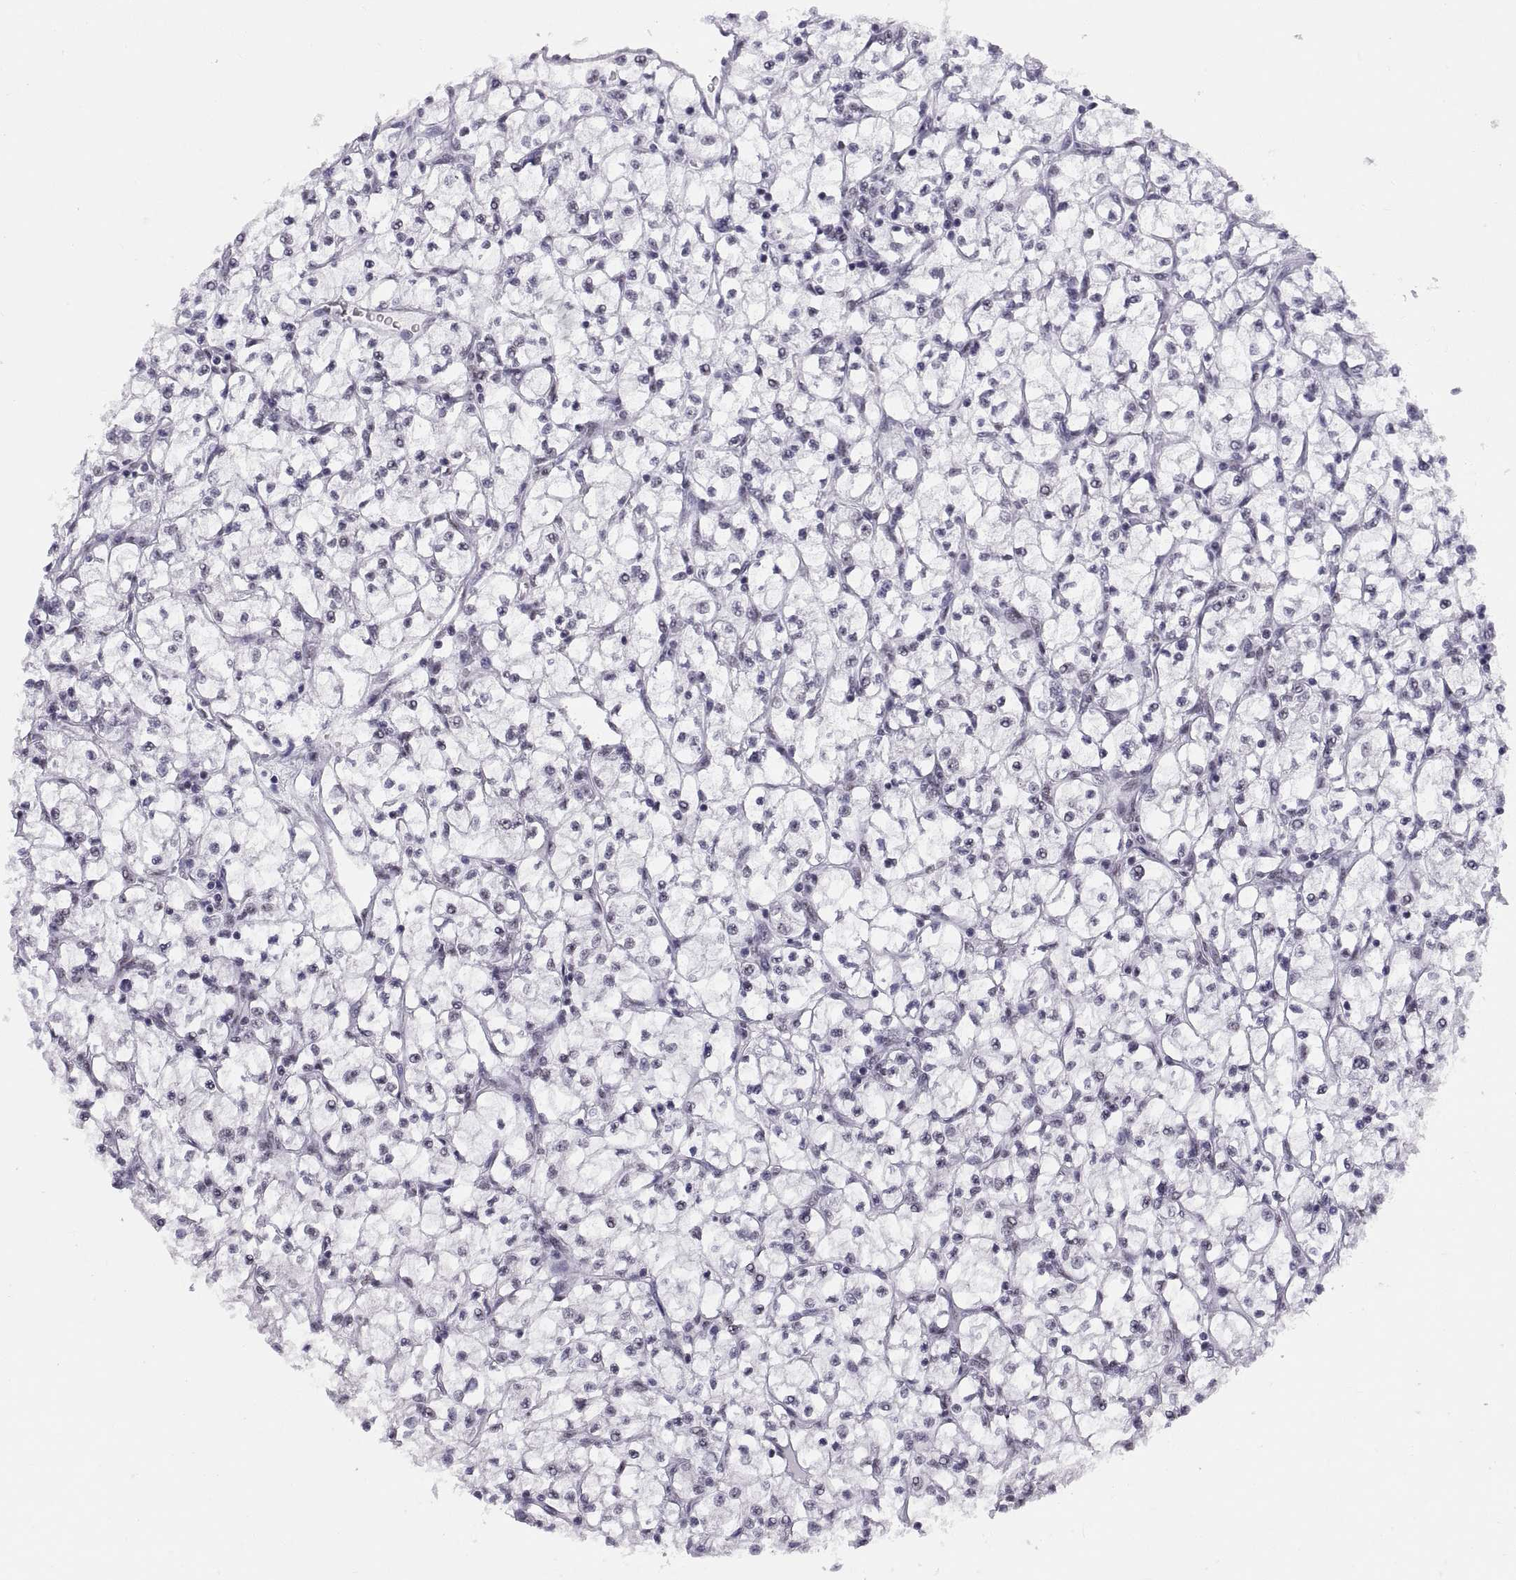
{"staining": {"intensity": "negative", "quantity": "none", "location": "none"}, "tissue": "renal cancer", "cell_type": "Tumor cells", "image_type": "cancer", "snomed": [{"axis": "morphology", "description": "Adenocarcinoma, NOS"}, {"axis": "topography", "description": "Kidney"}], "caption": "Photomicrograph shows no protein staining in tumor cells of renal adenocarcinoma tissue.", "gene": "NEUROD6", "patient": {"sex": "female", "age": 64}}